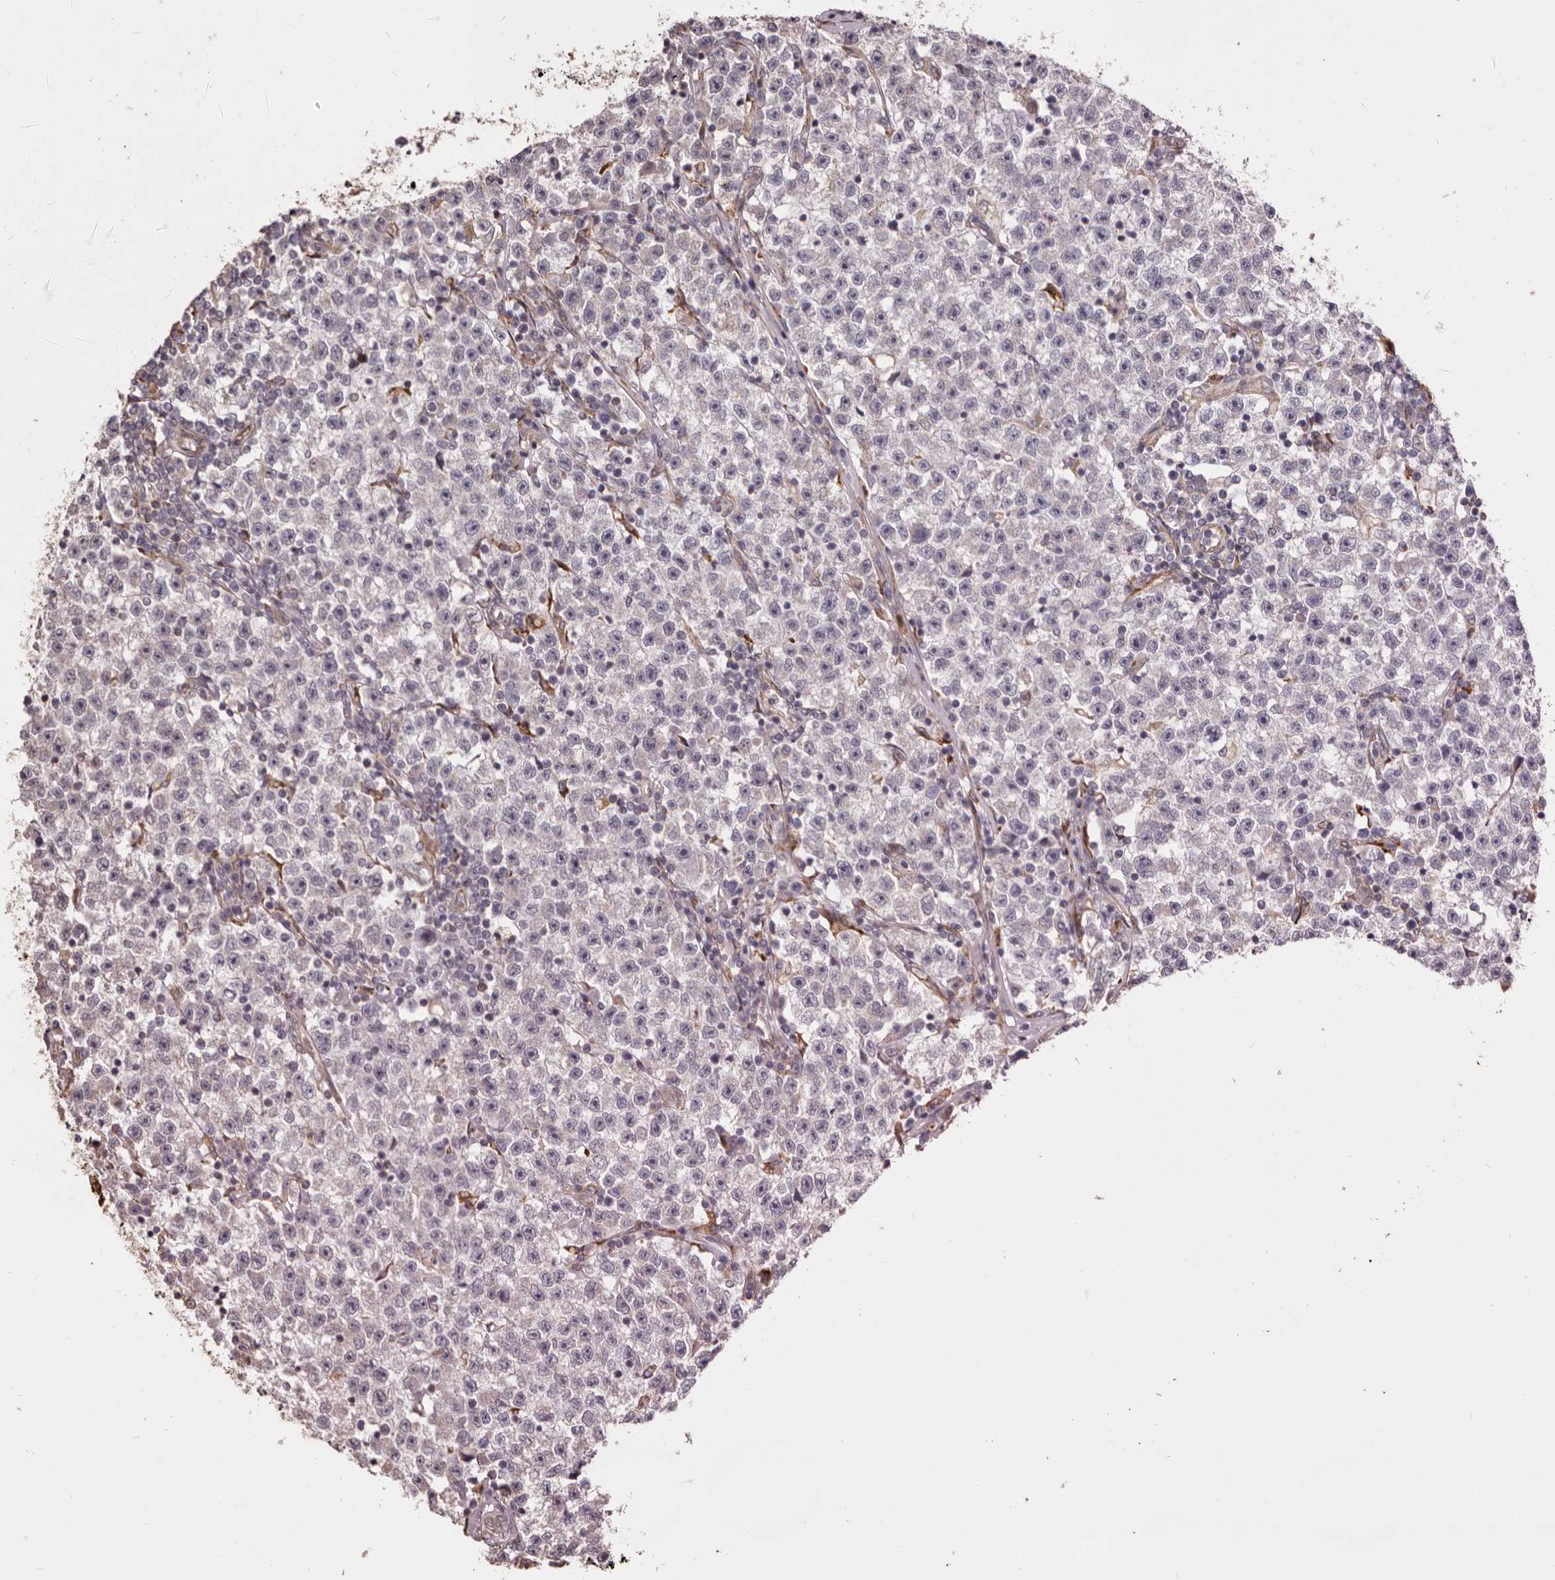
{"staining": {"intensity": "negative", "quantity": "none", "location": "none"}, "tissue": "testis cancer", "cell_type": "Tumor cells", "image_type": "cancer", "snomed": [{"axis": "morphology", "description": "Seminoma, NOS"}, {"axis": "topography", "description": "Testis"}], "caption": "Immunohistochemical staining of testis cancer (seminoma) displays no significant staining in tumor cells. Brightfield microscopy of IHC stained with DAB (brown) and hematoxylin (blue), captured at high magnification.", "gene": "PIGX", "patient": {"sex": "male", "age": 22}}